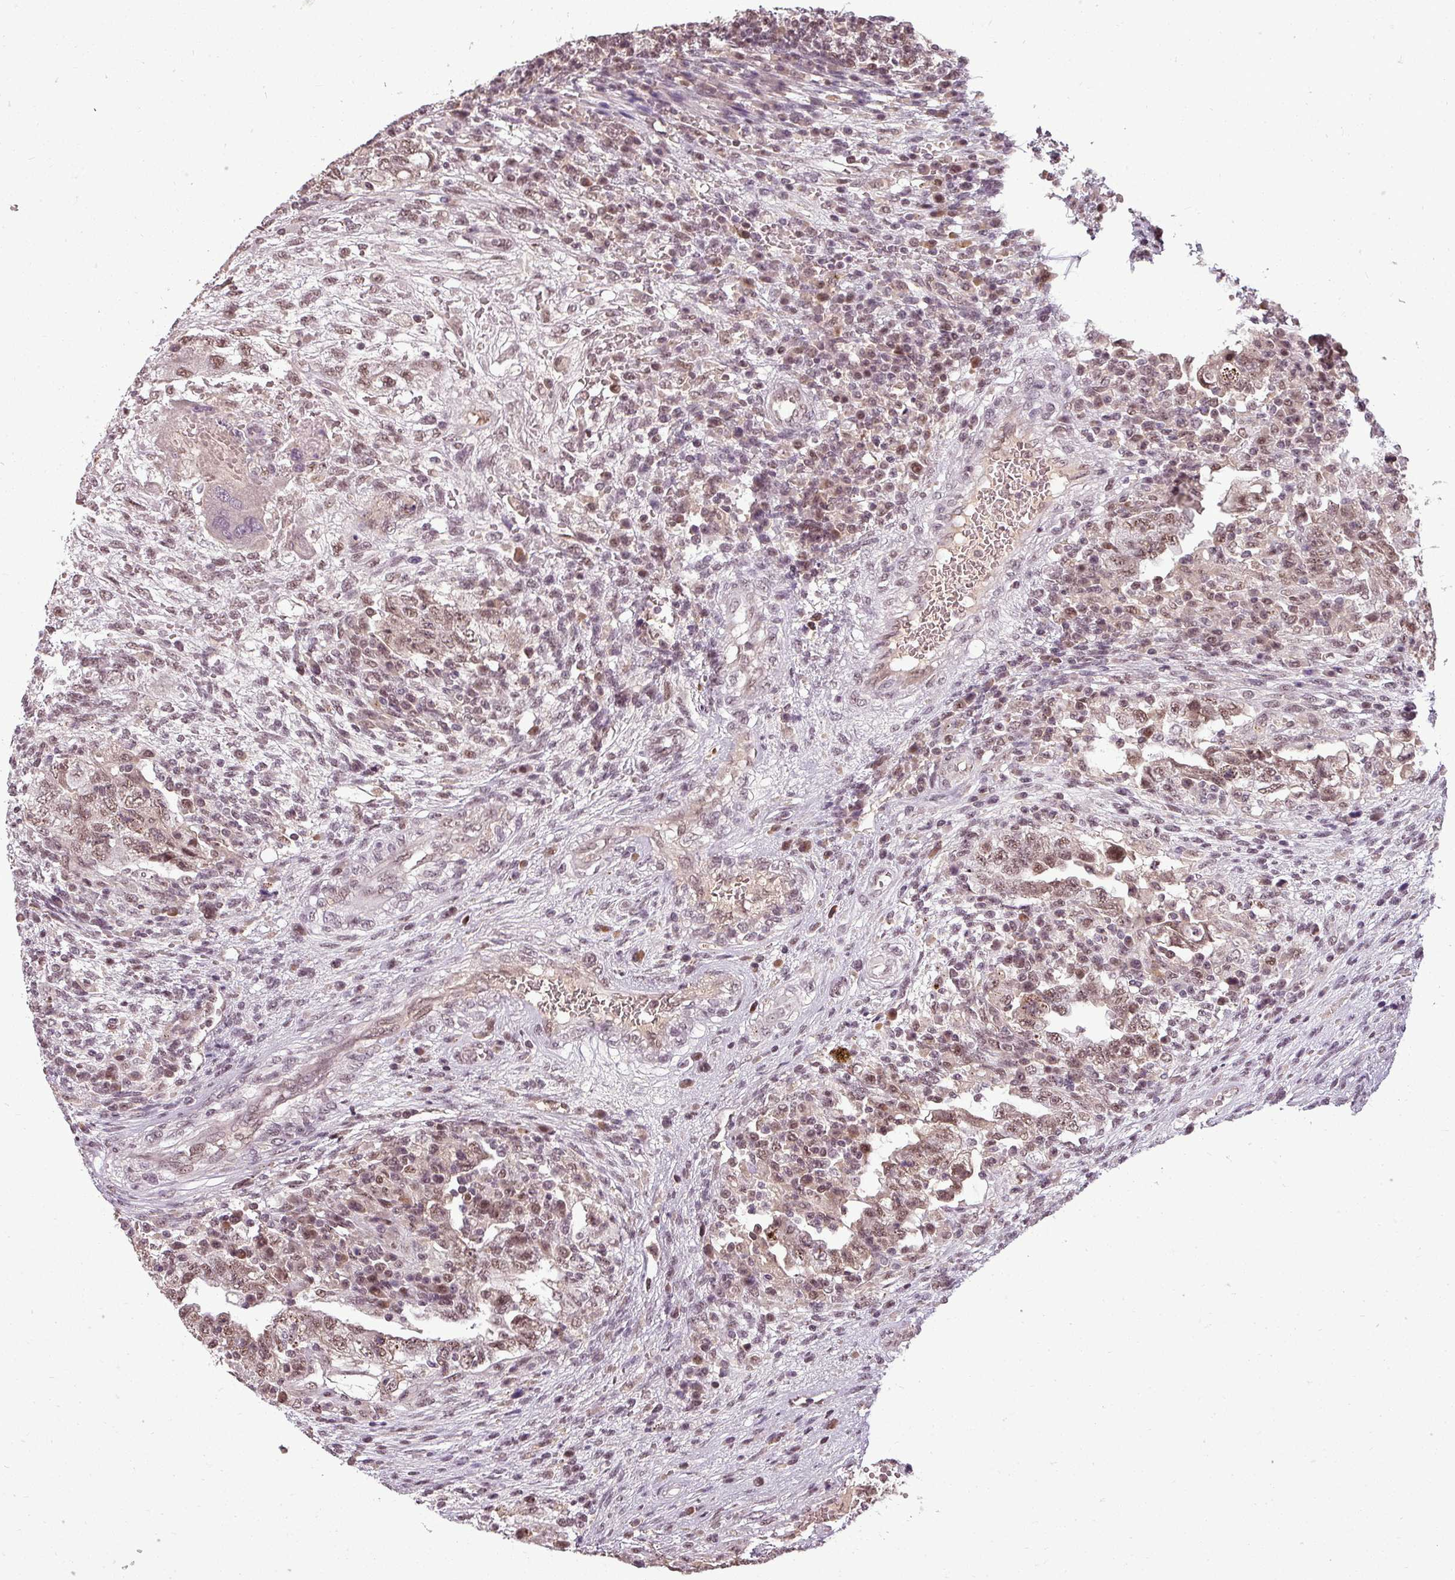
{"staining": {"intensity": "moderate", "quantity": ">75%", "location": "nuclear"}, "tissue": "testis cancer", "cell_type": "Tumor cells", "image_type": "cancer", "snomed": [{"axis": "morphology", "description": "Carcinoma, Embryonal, NOS"}, {"axis": "topography", "description": "Testis"}], "caption": "Moderate nuclear staining for a protein is appreciated in approximately >75% of tumor cells of testis cancer using immunohistochemistry.", "gene": "BCAS3", "patient": {"sex": "male", "age": 26}}